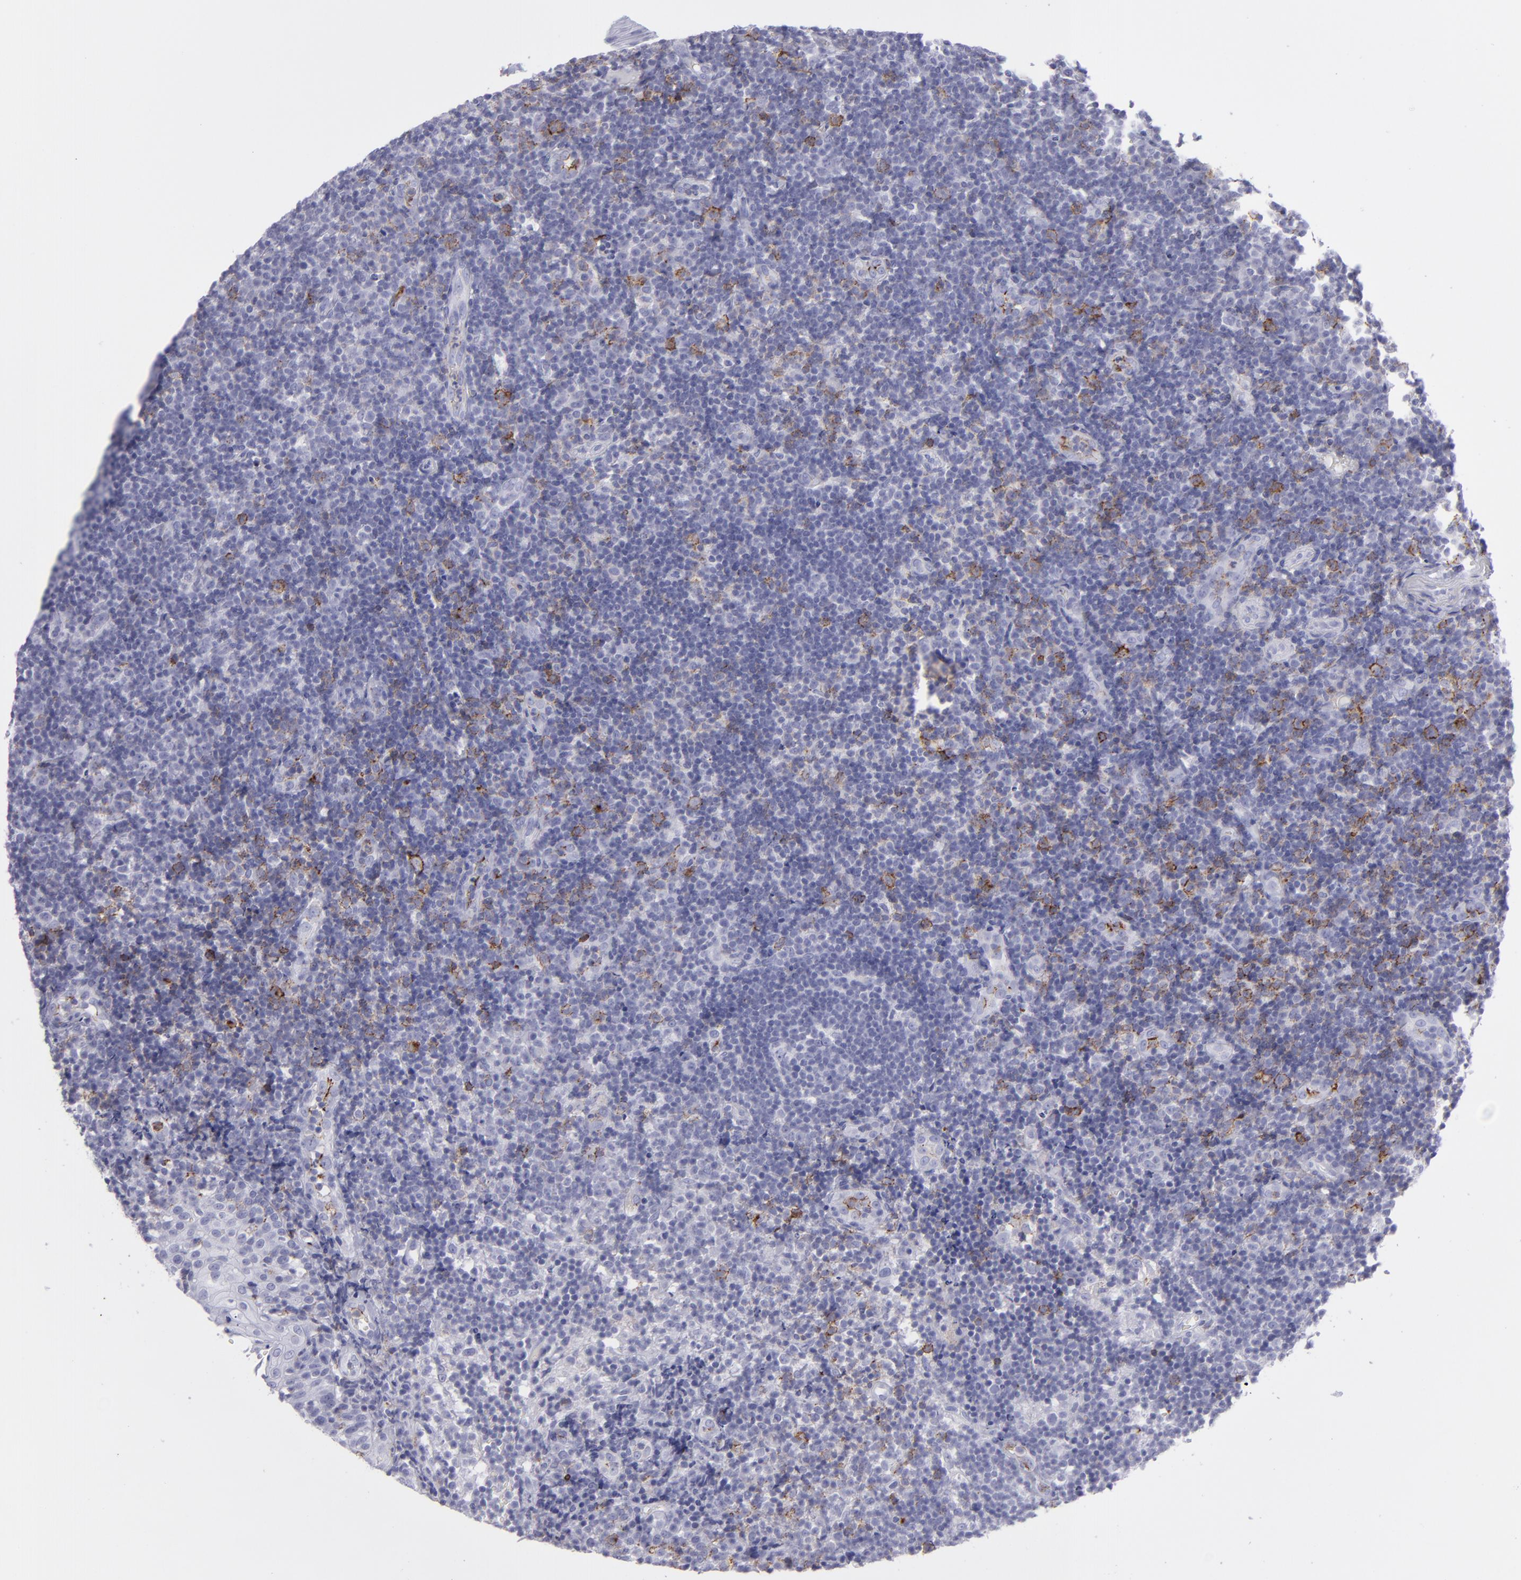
{"staining": {"intensity": "moderate", "quantity": "<25%", "location": "cytoplasmic/membranous"}, "tissue": "tonsil", "cell_type": "Germinal center cells", "image_type": "normal", "snomed": [{"axis": "morphology", "description": "Normal tissue, NOS"}, {"axis": "topography", "description": "Tonsil"}], "caption": "A low amount of moderate cytoplasmic/membranous expression is present in about <25% of germinal center cells in benign tonsil. (Brightfield microscopy of DAB IHC at high magnification).", "gene": "SELPLG", "patient": {"sex": "female", "age": 40}}